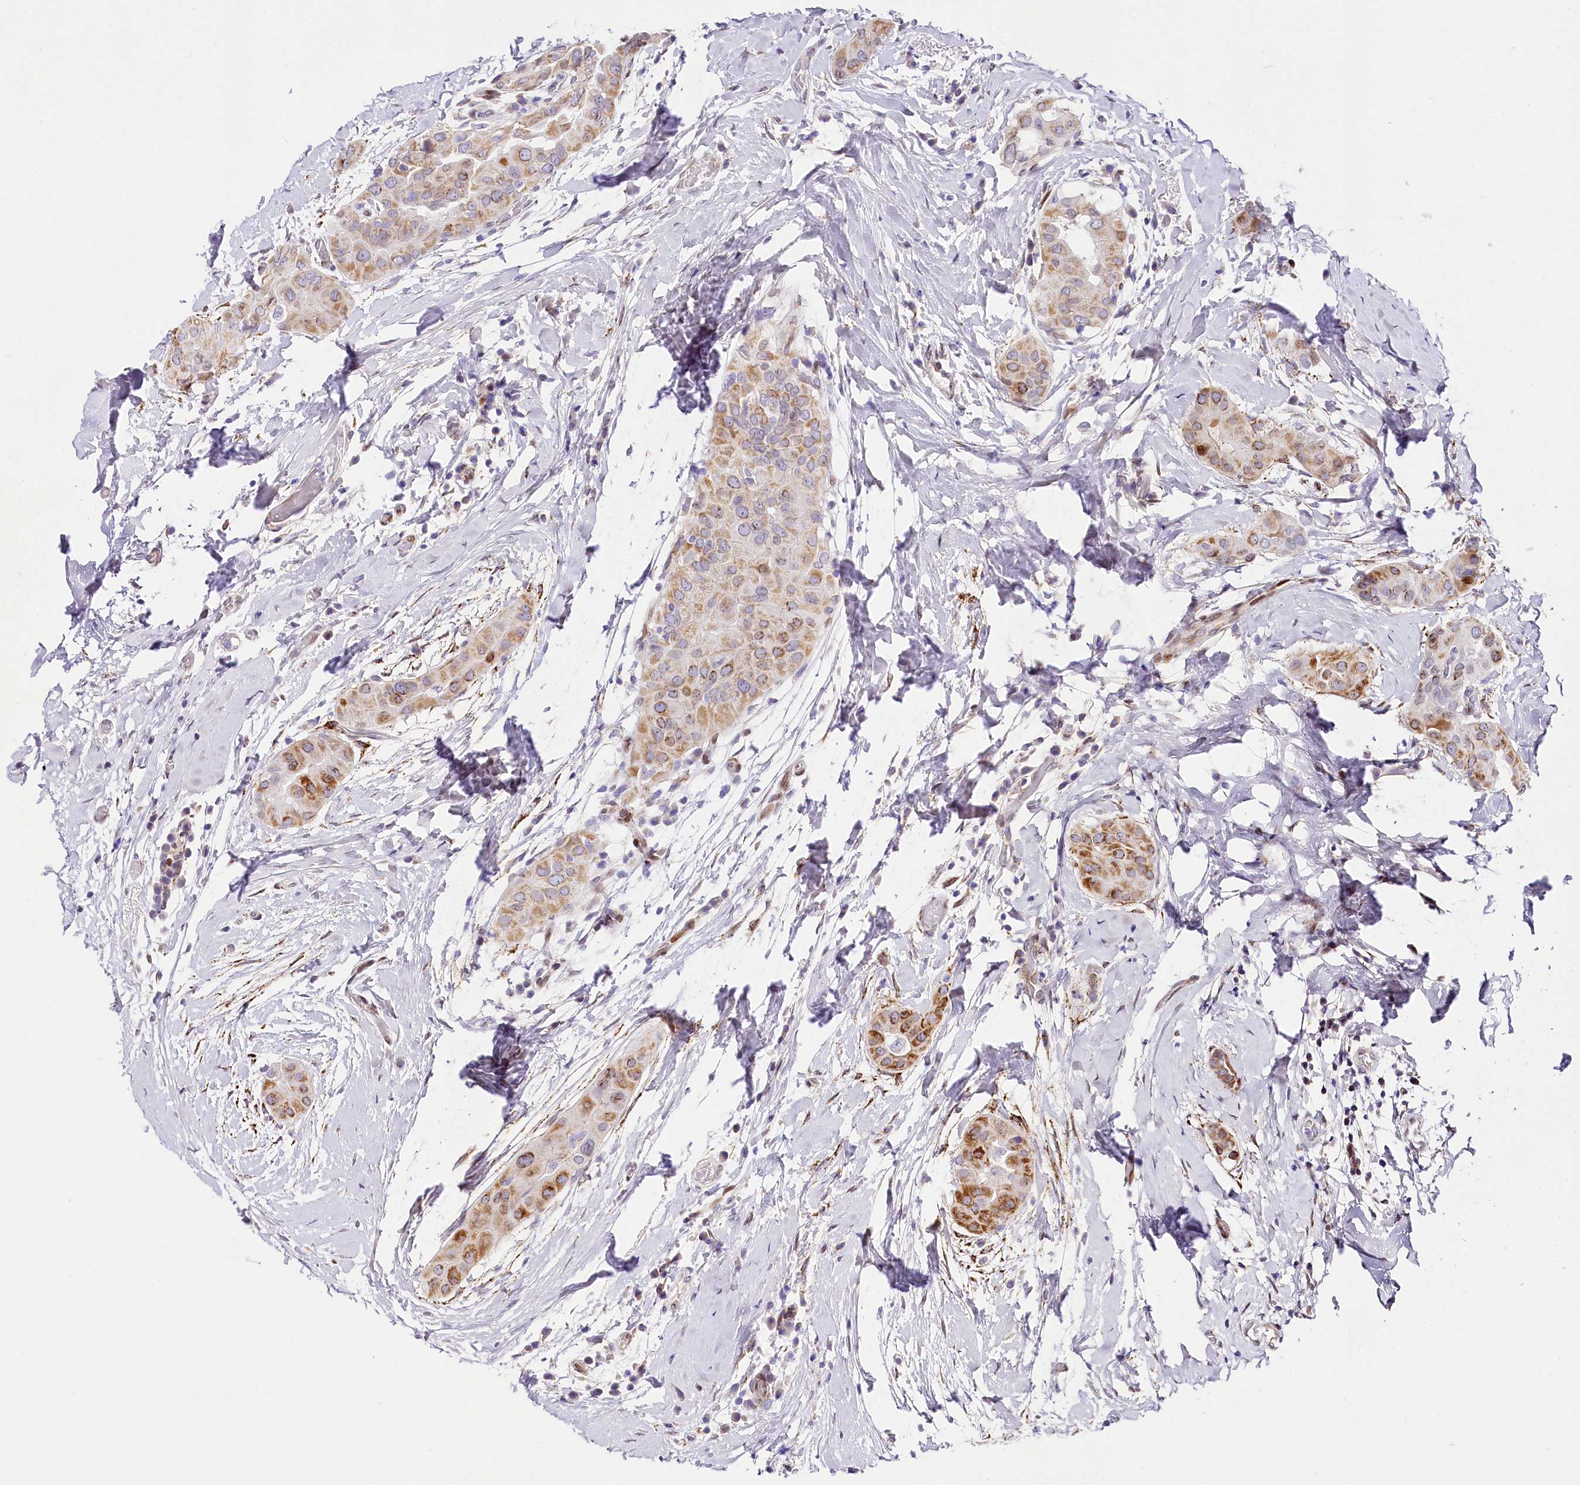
{"staining": {"intensity": "moderate", "quantity": ">75%", "location": "cytoplasmic/membranous"}, "tissue": "thyroid cancer", "cell_type": "Tumor cells", "image_type": "cancer", "snomed": [{"axis": "morphology", "description": "Papillary adenocarcinoma, NOS"}, {"axis": "topography", "description": "Thyroid gland"}], "caption": "Protein analysis of thyroid papillary adenocarcinoma tissue shows moderate cytoplasmic/membranous staining in about >75% of tumor cells. Nuclei are stained in blue.", "gene": "PPIP5K2", "patient": {"sex": "male", "age": 33}}